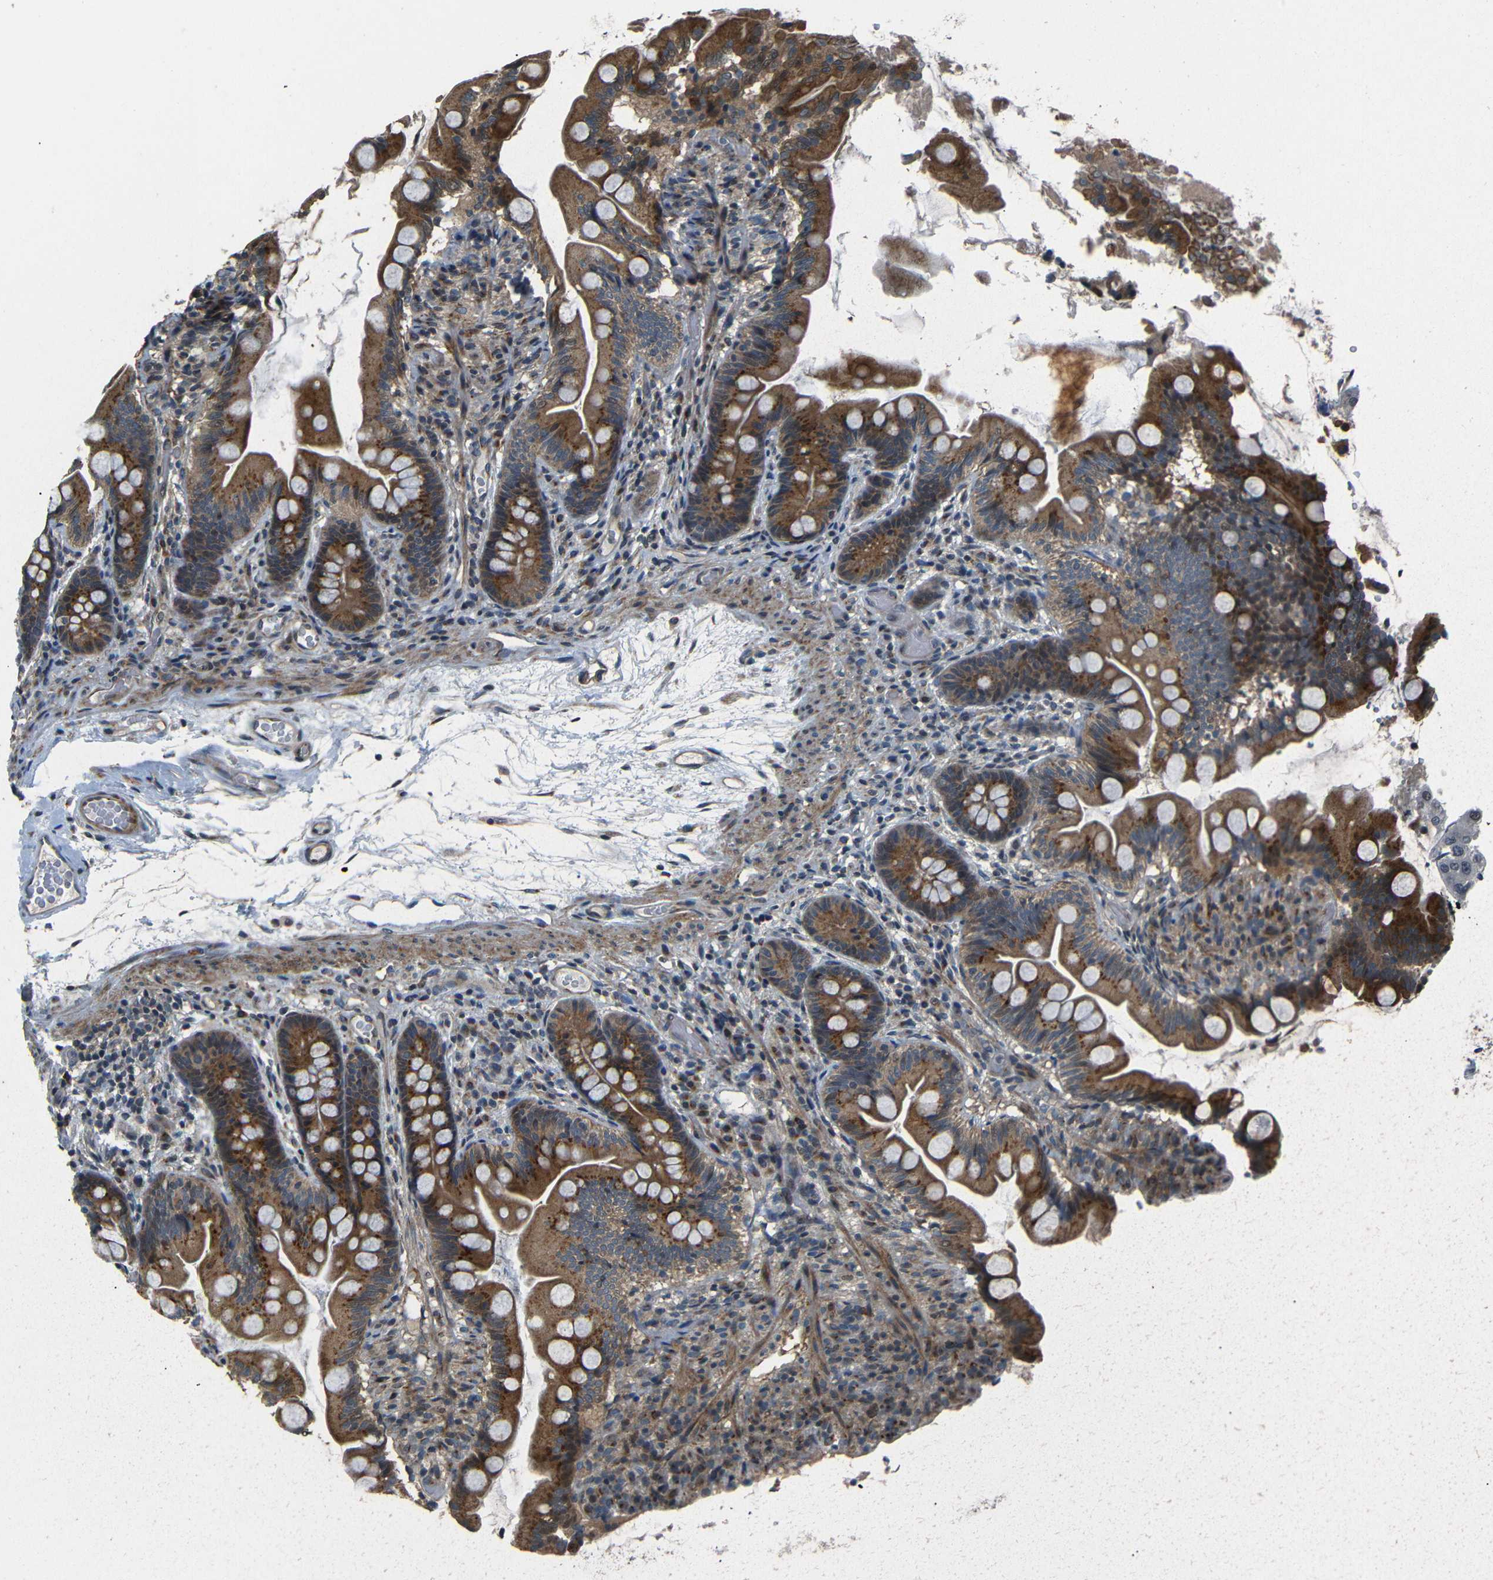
{"staining": {"intensity": "strong", "quantity": ">75%", "location": "cytoplasmic/membranous"}, "tissue": "small intestine", "cell_type": "Glandular cells", "image_type": "normal", "snomed": [{"axis": "morphology", "description": "Normal tissue, NOS"}, {"axis": "topography", "description": "Small intestine"}], "caption": "Approximately >75% of glandular cells in benign human small intestine exhibit strong cytoplasmic/membranous protein expression as visualized by brown immunohistochemical staining.", "gene": "AKAP9", "patient": {"sex": "female", "age": 56}}